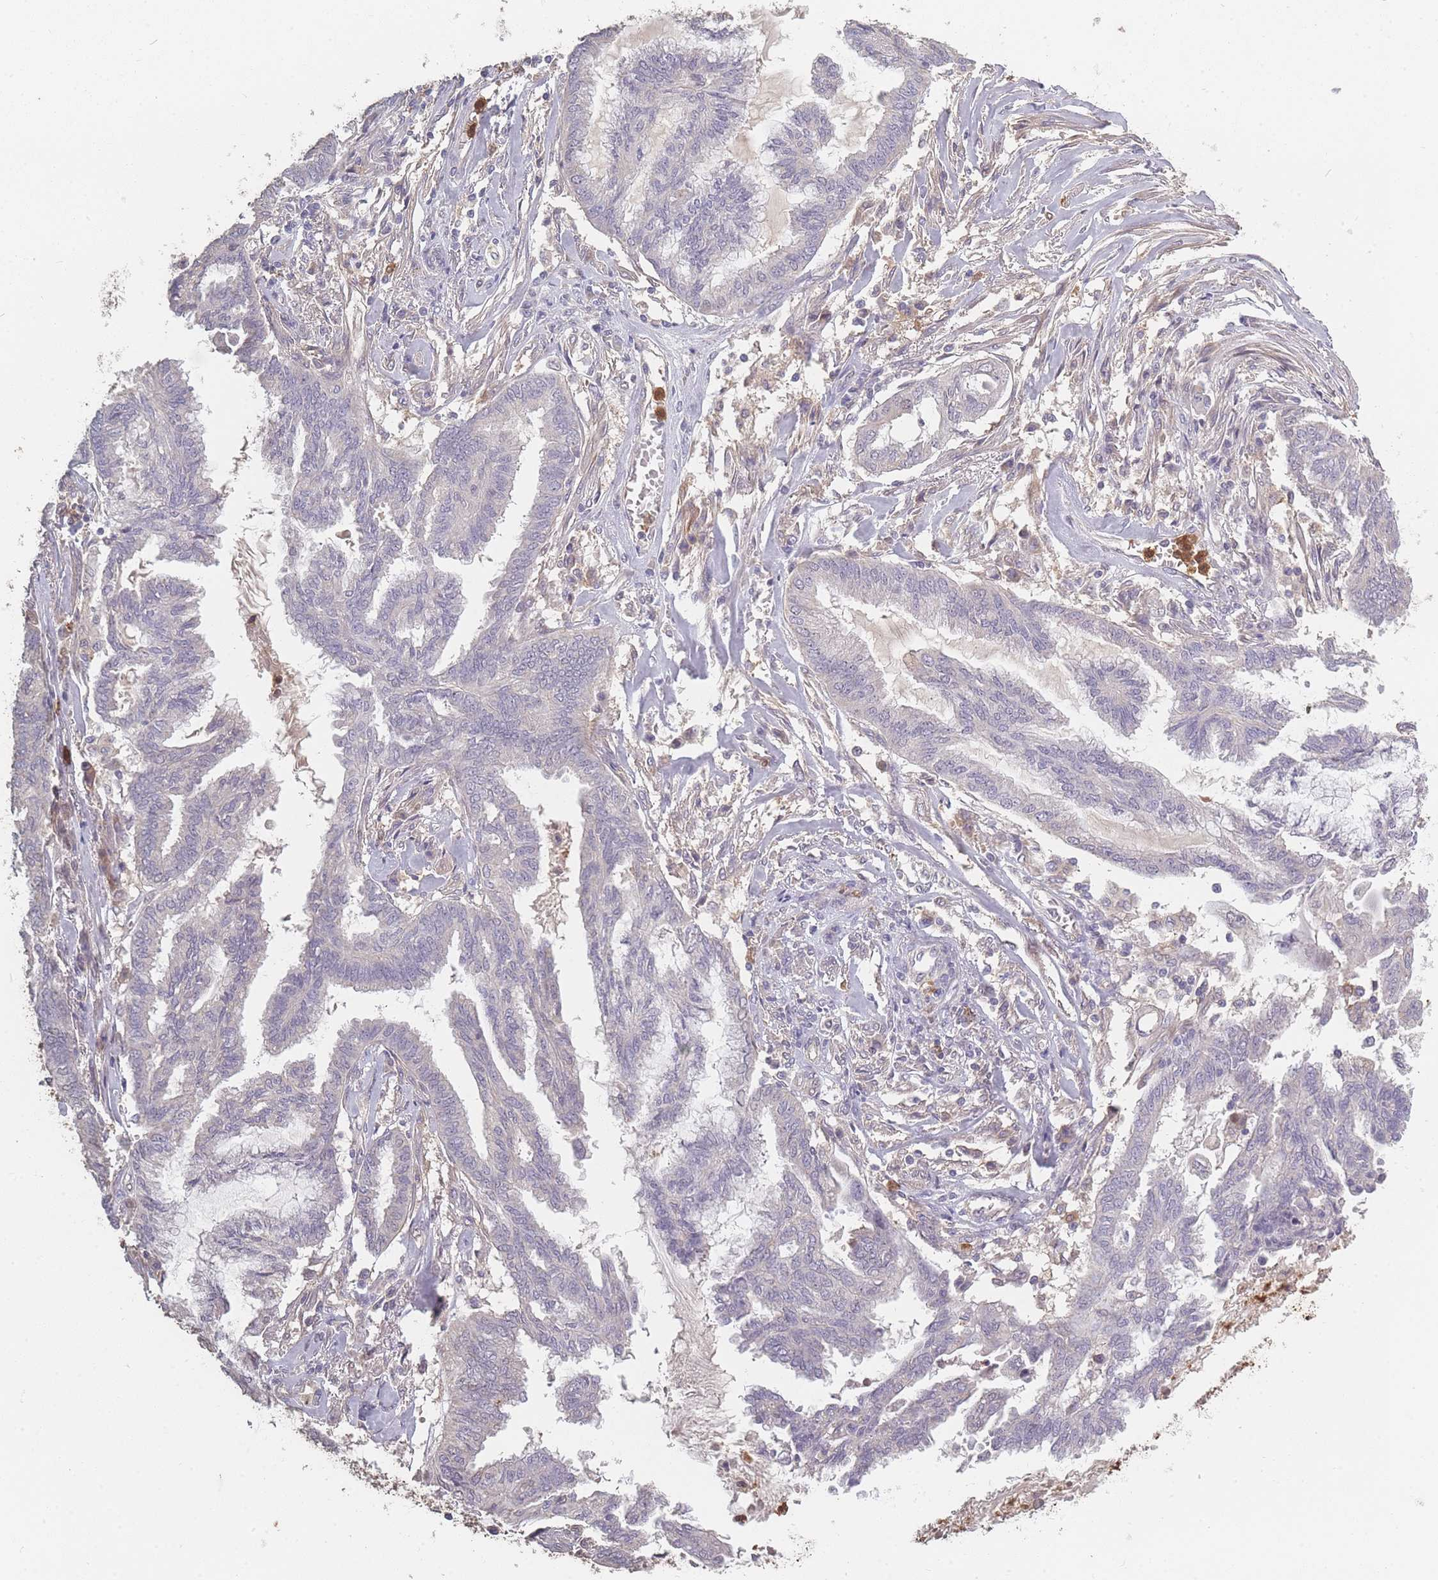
{"staining": {"intensity": "negative", "quantity": "none", "location": "none"}, "tissue": "endometrial cancer", "cell_type": "Tumor cells", "image_type": "cancer", "snomed": [{"axis": "morphology", "description": "Adenocarcinoma, NOS"}, {"axis": "topography", "description": "Endometrium"}], "caption": "The photomicrograph shows no significant staining in tumor cells of endometrial cancer.", "gene": "BST1", "patient": {"sex": "female", "age": 86}}